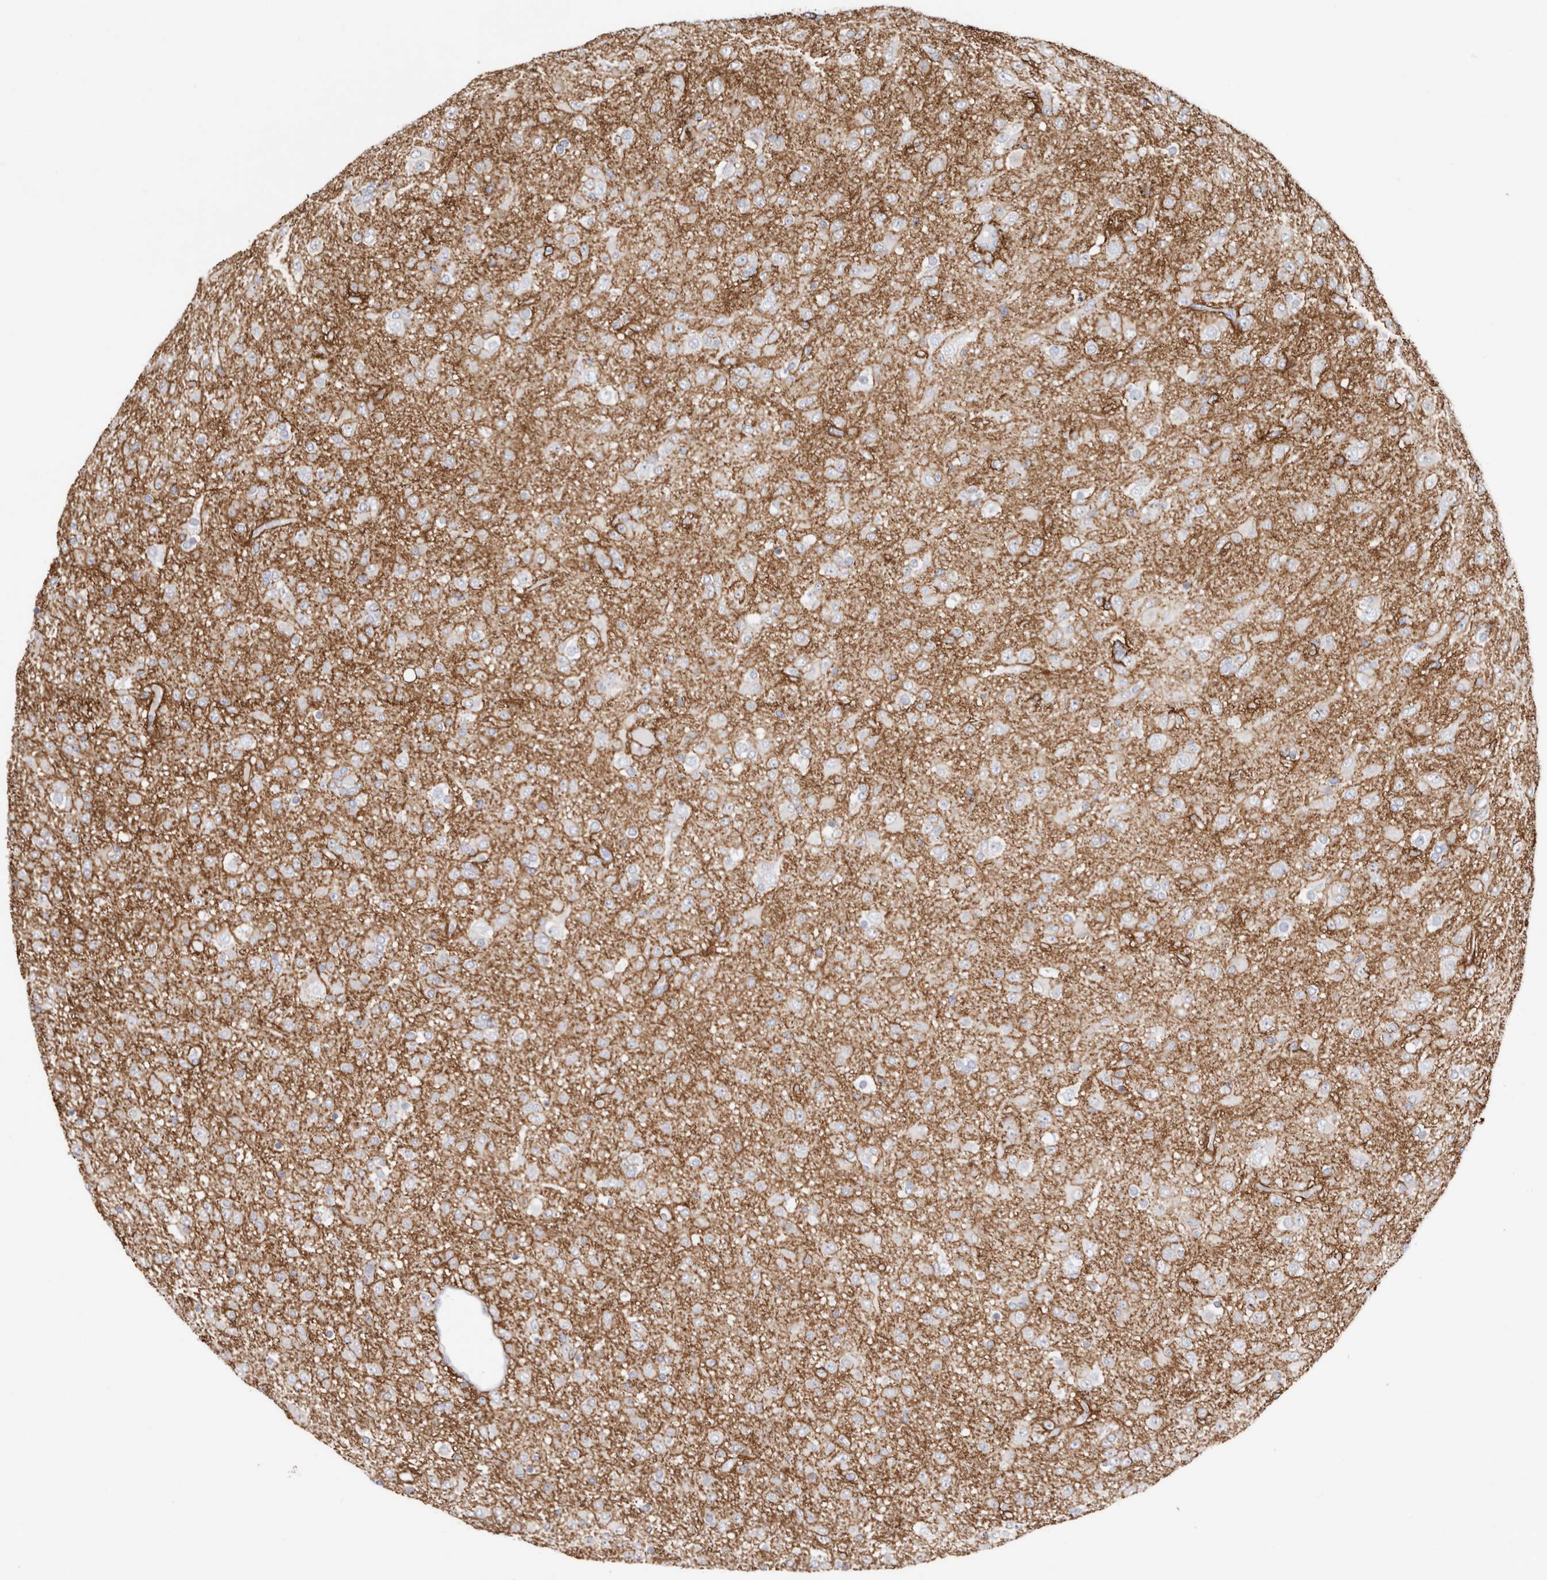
{"staining": {"intensity": "negative", "quantity": "none", "location": "none"}, "tissue": "glioma", "cell_type": "Tumor cells", "image_type": "cancer", "snomed": [{"axis": "morphology", "description": "Glioma, malignant, Low grade"}, {"axis": "topography", "description": "Brain"}], "caption": "This is an immunohistochemistry photomicrograph of human glioma. There is no expression in tumor cells.", "gene": "PKDCC", "patient": {"sex": "male", "age": 65}}